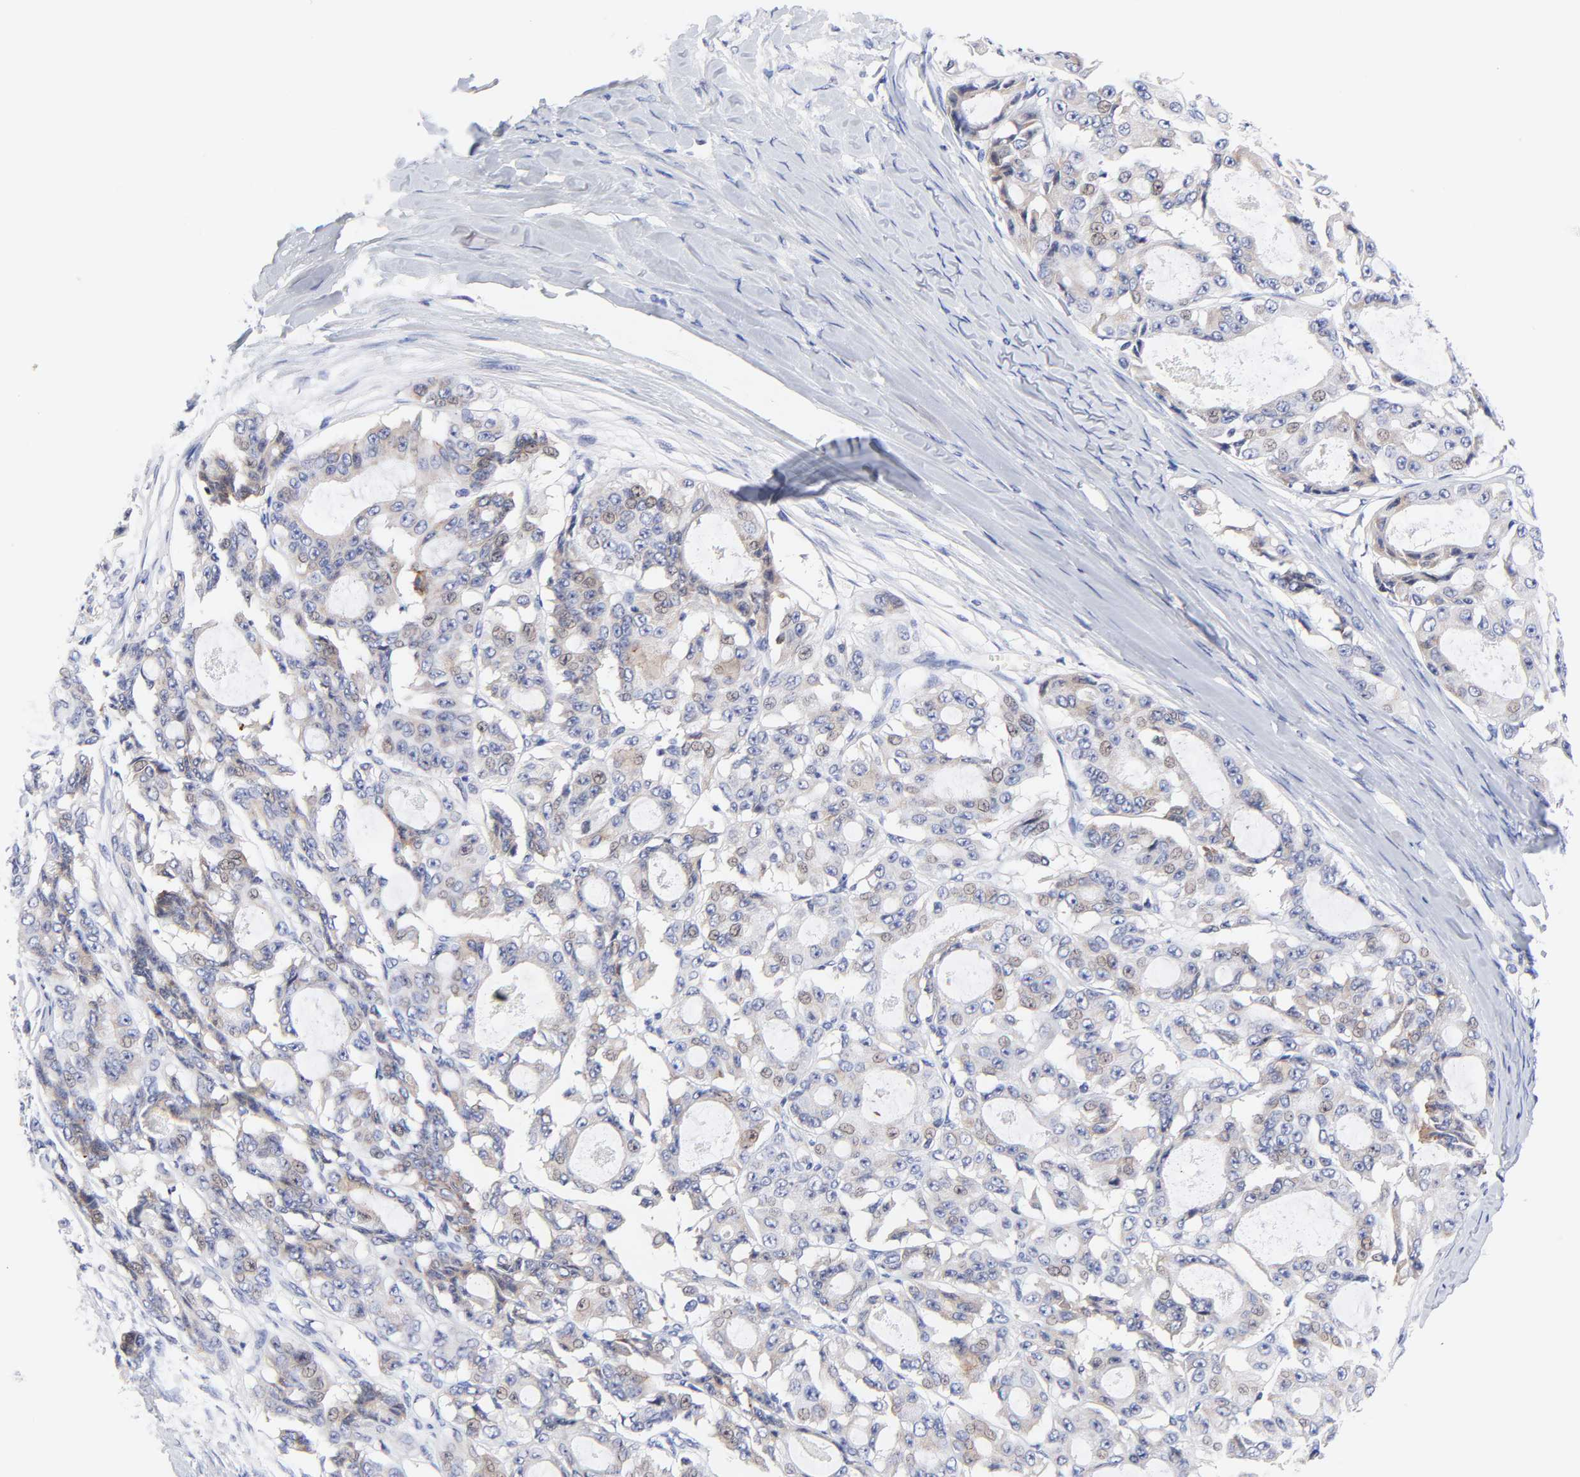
{"staining": {"intensity": "weak", "quantity": "25%-75%", "location": "nuclear"}, "tissue": "ovarian cancer", "cell_type": "Tumor cells", "image_type": "cancer", "snomed": [{"axis": "morphology", "description": "Carcinoma, endometroid"}, {"axis": "topography", "description": "Ovary"}], "caption": "The immunohistochemical stain highlights weak nuclear positivity in tumor cells of endometroid carcinoma (ovarian) tissue.", "gene": "AFF2", "patient": {"sex": "female", "age": 61}}